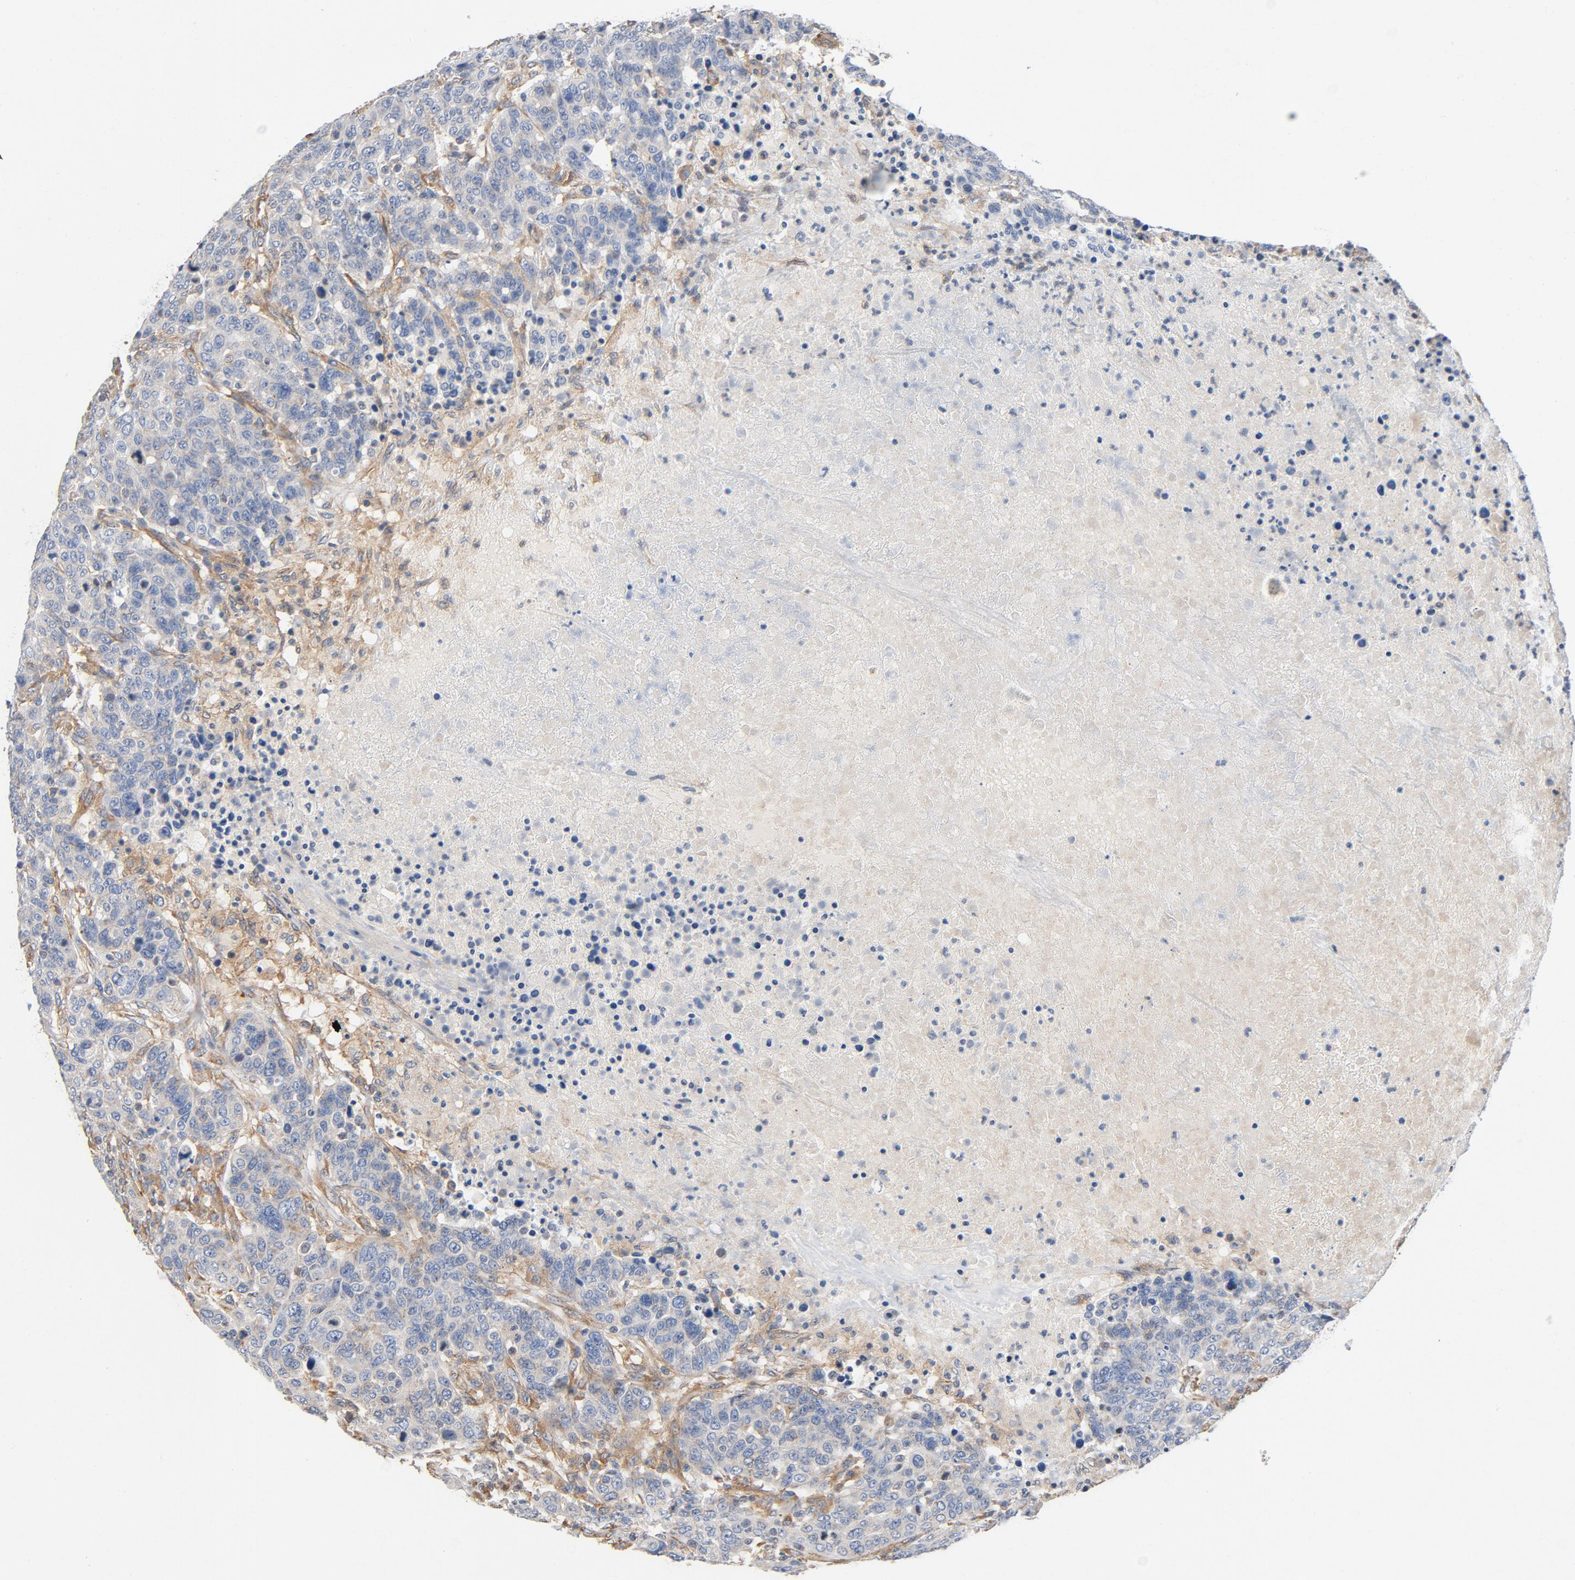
{"staining": {"intensity": "negative", "quantity": "none", "location": "none"}, "tissue": "breast cancer", "cell_type": "Tumor cells", "image_type": "cancer", "snomed": [{"axis": "morphology", "description": "Duct carcinoma"}, {"axis": "topography", "description": "Breast"}], "caption": "Immunohistochemistry (IHC) image of human intraductal carcinoma (breast) stained for a protein (brown), which displays no expression in tumor cells.", "gene": "ILK", "patient": {"sex": "female", "age": 37}}